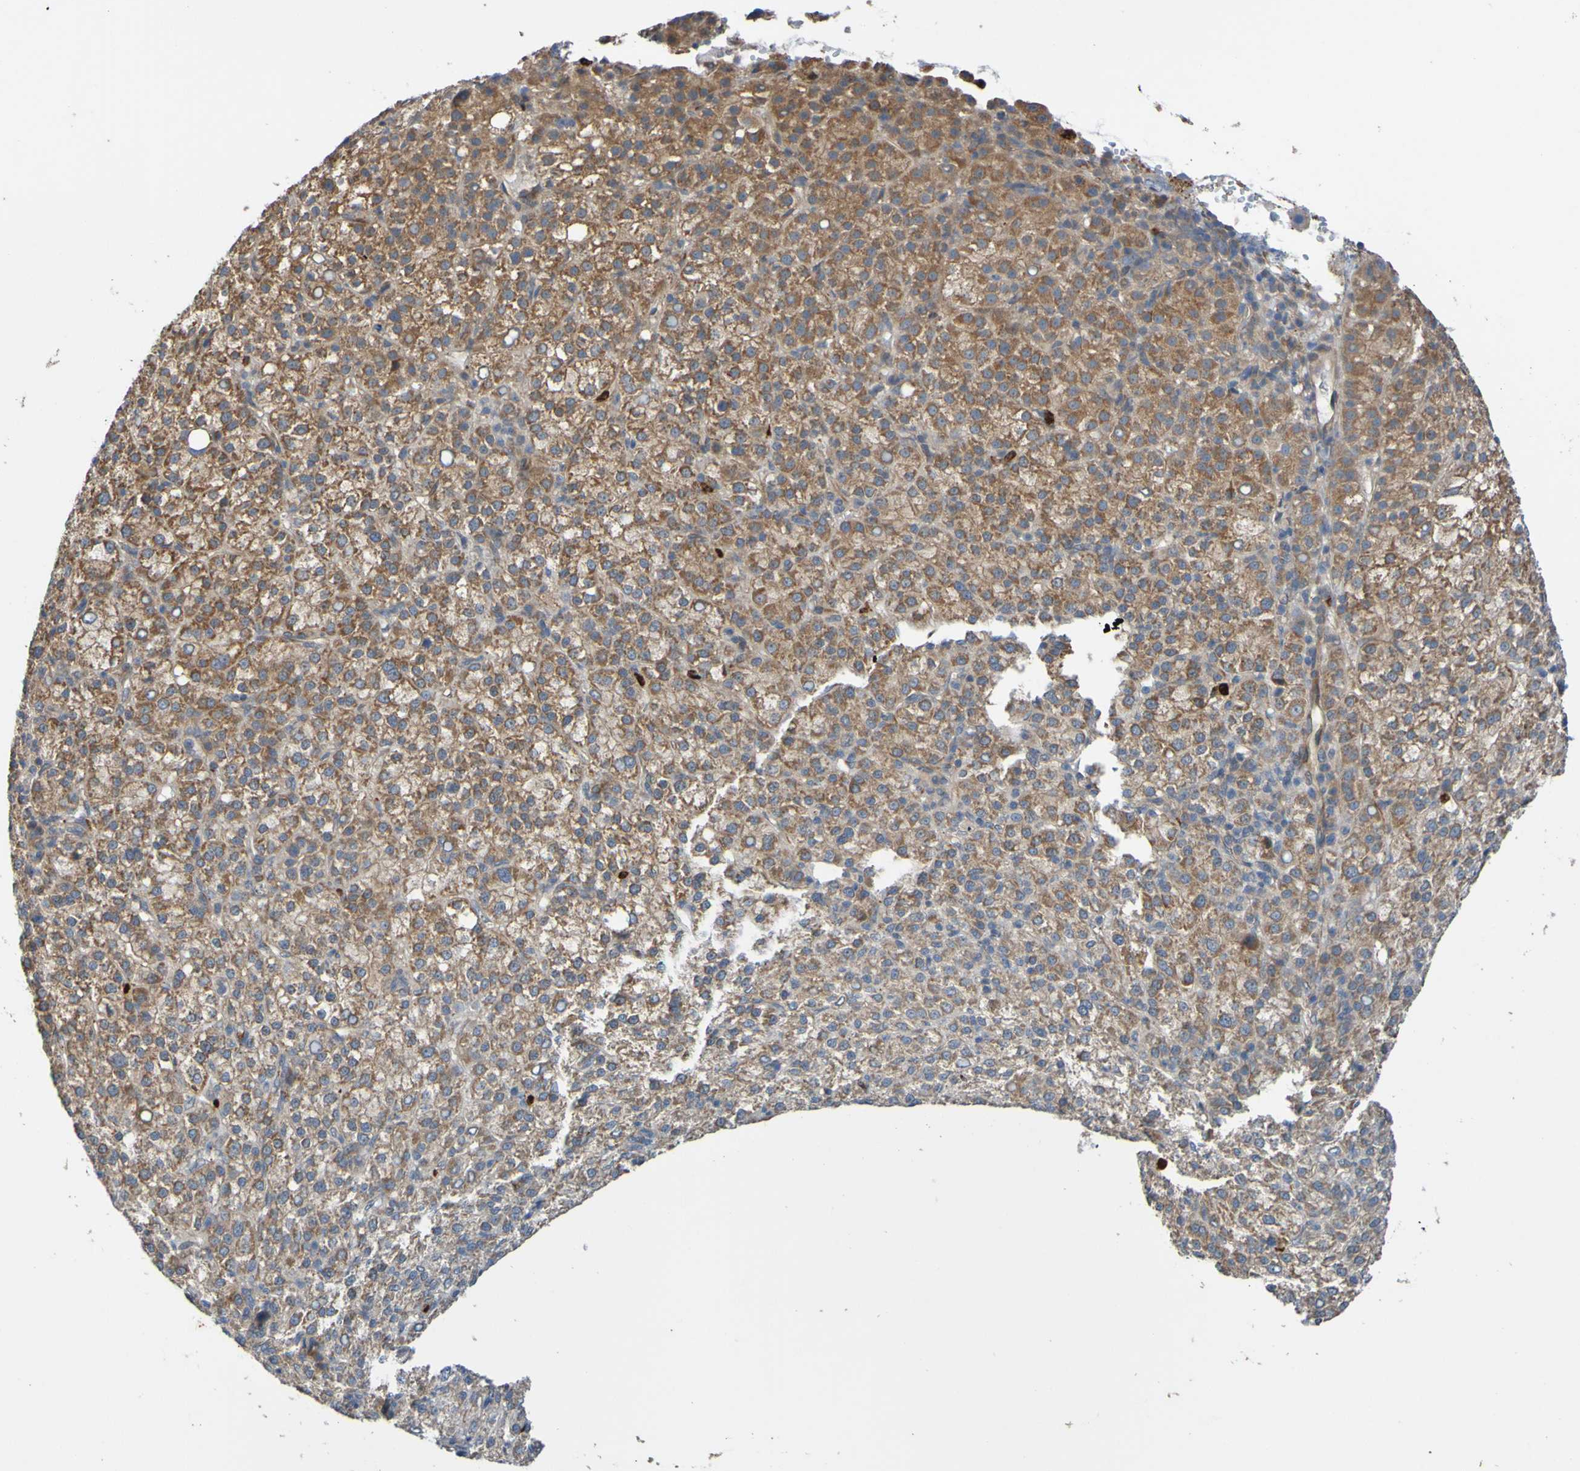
{"staining": {"intensity": "moderate", "quantity": ">75%", "location": "cytoplasmic/membranous"}, "tissue": "liver cancer", "cell_type": "Tumor cells", "image_type": "cancer", "snomed": [{"axis": "morphology", "description": "Carcinoma, Hepatocellular, NOS"}, {"axis": "topography", "description": "Liver"}], "caption": "Hepatocellular carcinoma (liver) tissue exhibits moderate cytoplasmic/membranous staining in approximately >75% of tumor cells", "gene": "ST8SIA6", "patient": {"sex": "female", "age": 58}}